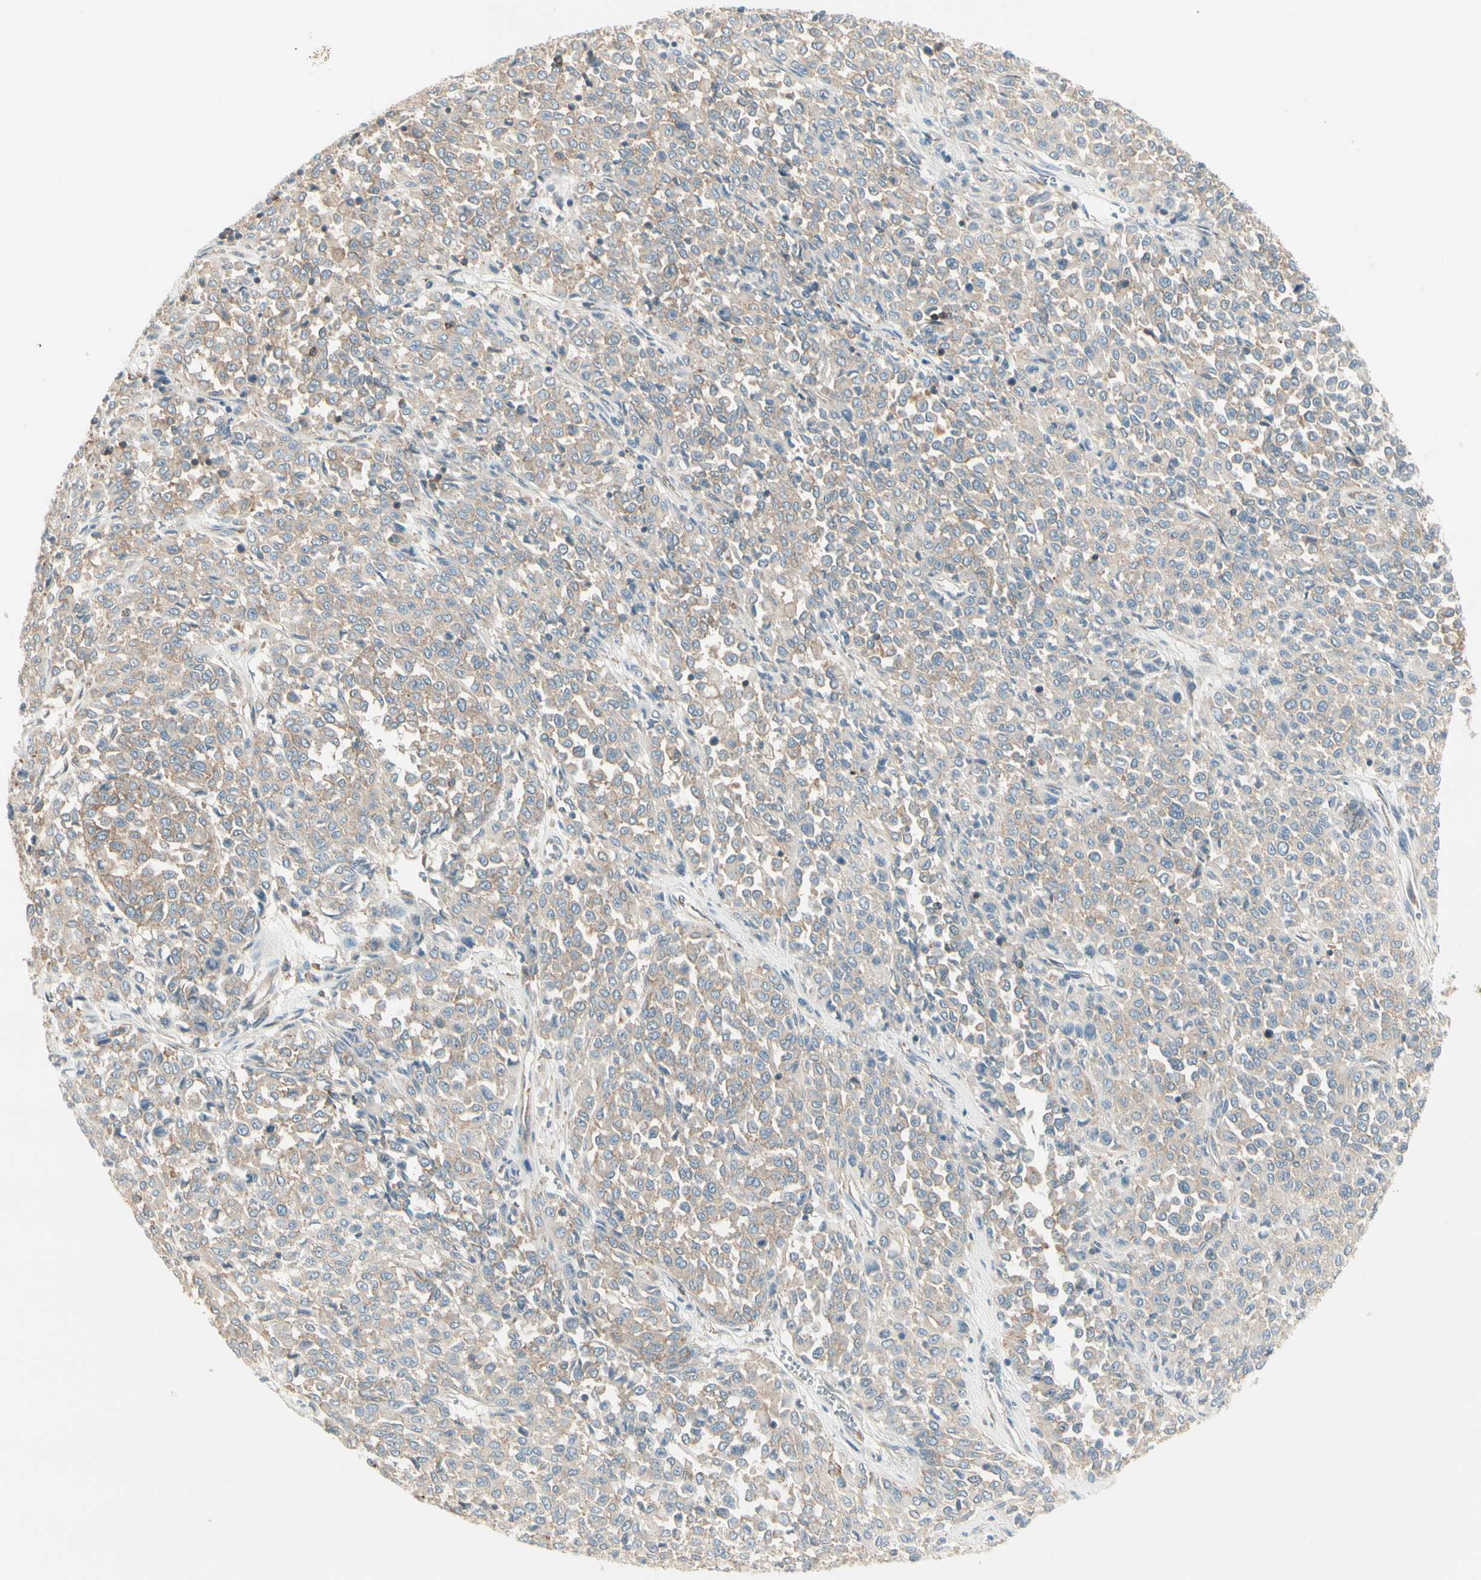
{"staining": {"intensity": "weak", "quantity": ">75%", "location": "cytoplasmic/membranous"}, "tissue": "melanoma", "cell_type": "Tumor cells", "image_type": "cancer", "snomed": [{"axis": "morphology", "description": "Malignant melanoma, Metastatic site"}, {"axis": "topography", "description": "Pancreas"}], "caption": "Malignant melanoma (metastatic site) was stained to show a protein in brown. There is low levels of weak cytoplasmic/membranous expression in about >75% of tumor cells.", "gene": "AGFG1", "patient": {"sex": "female", "age": 30}}